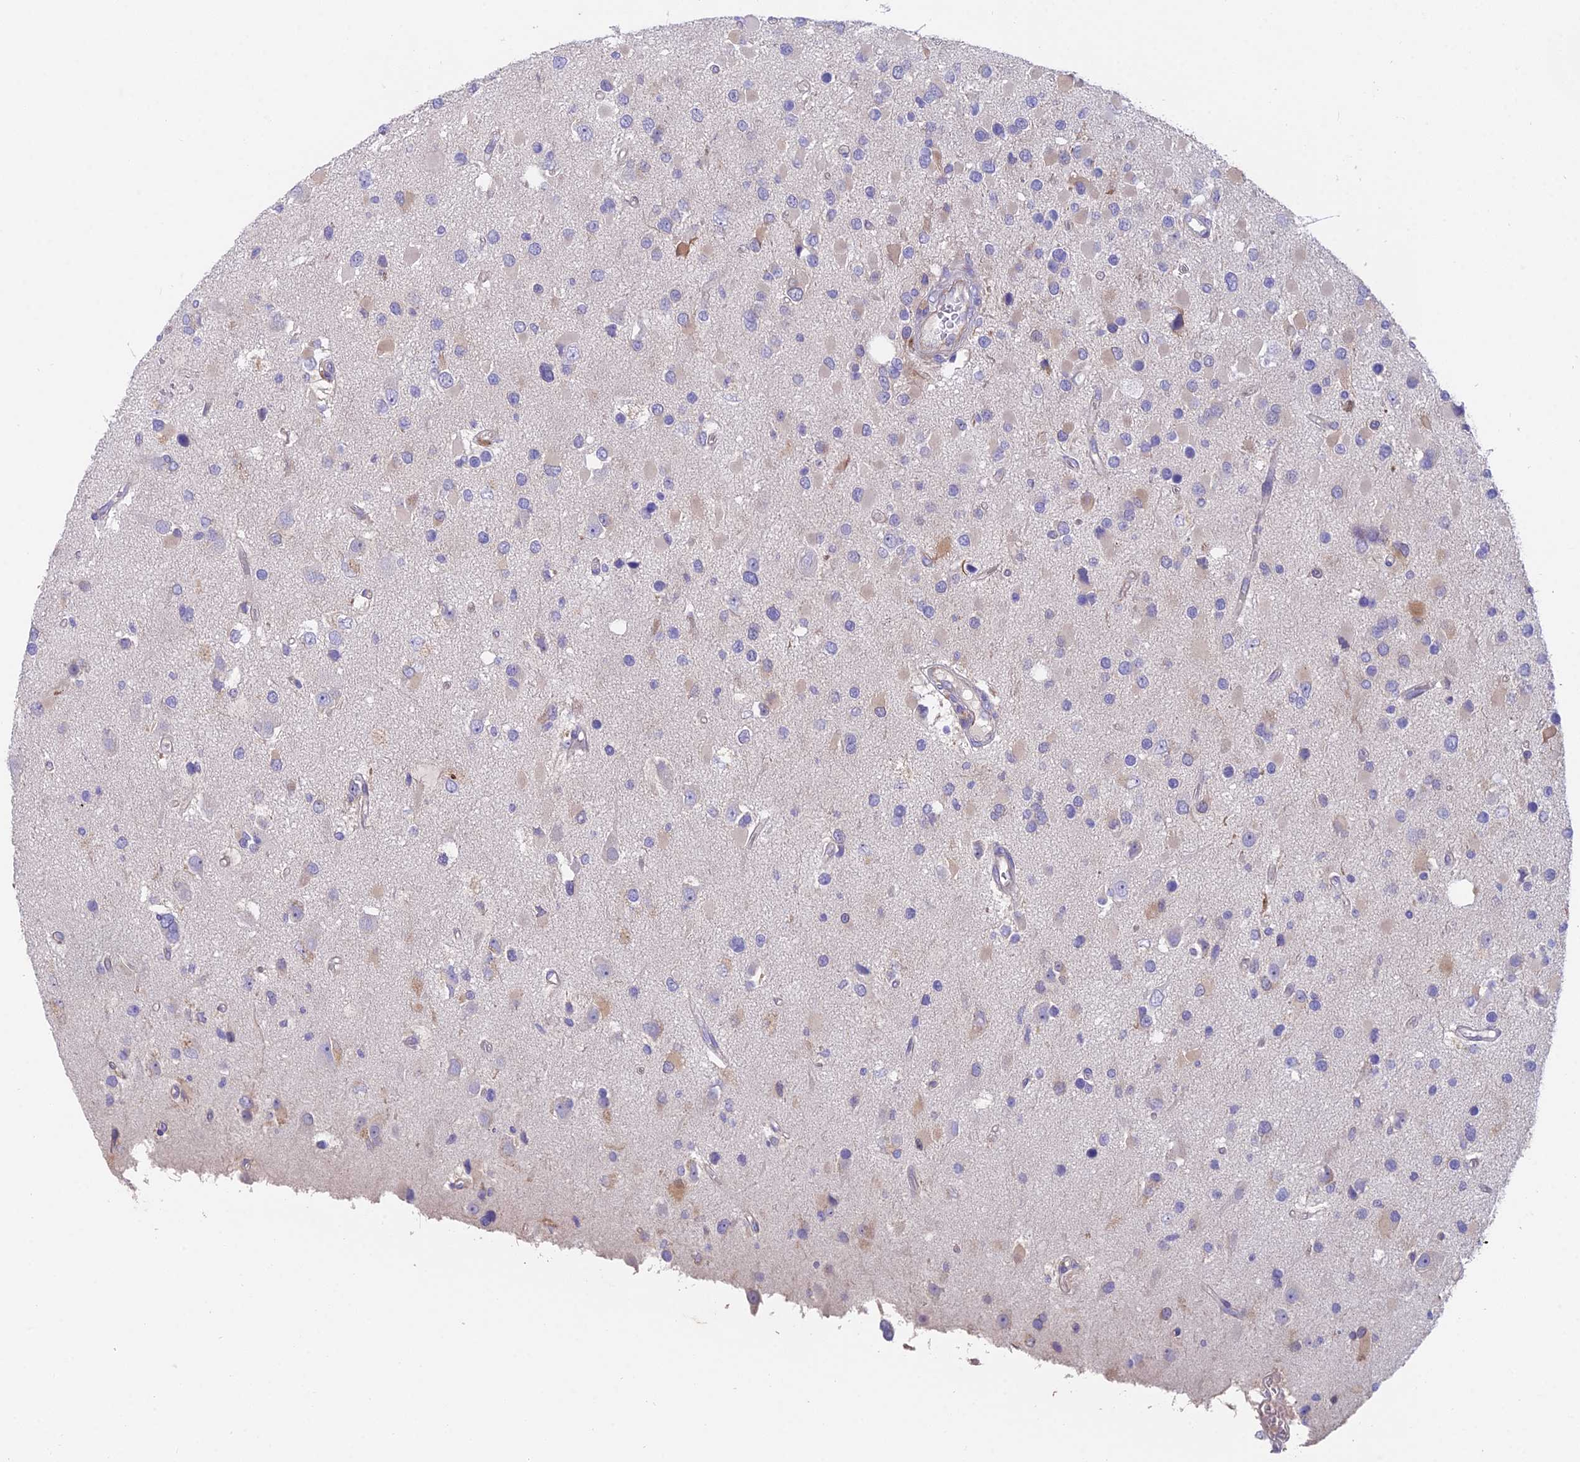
{"staining": {"intensity": "negative", "quantity": "none", "location": "none"}, "tissue": "glioma", "cell_type": "Tumor cells", "image_type": "cancer", "snomed": [{"axis": "morphology", "description": "Glioma, malignant, High grade"}, {"axis": "topography", "description": "Brain"}], "caption": "Tumor cells show no significant positivity in high-grade glioma (malignant).", "gene": "FAM168B", "patient": {"sex": "male", "age": 53}}